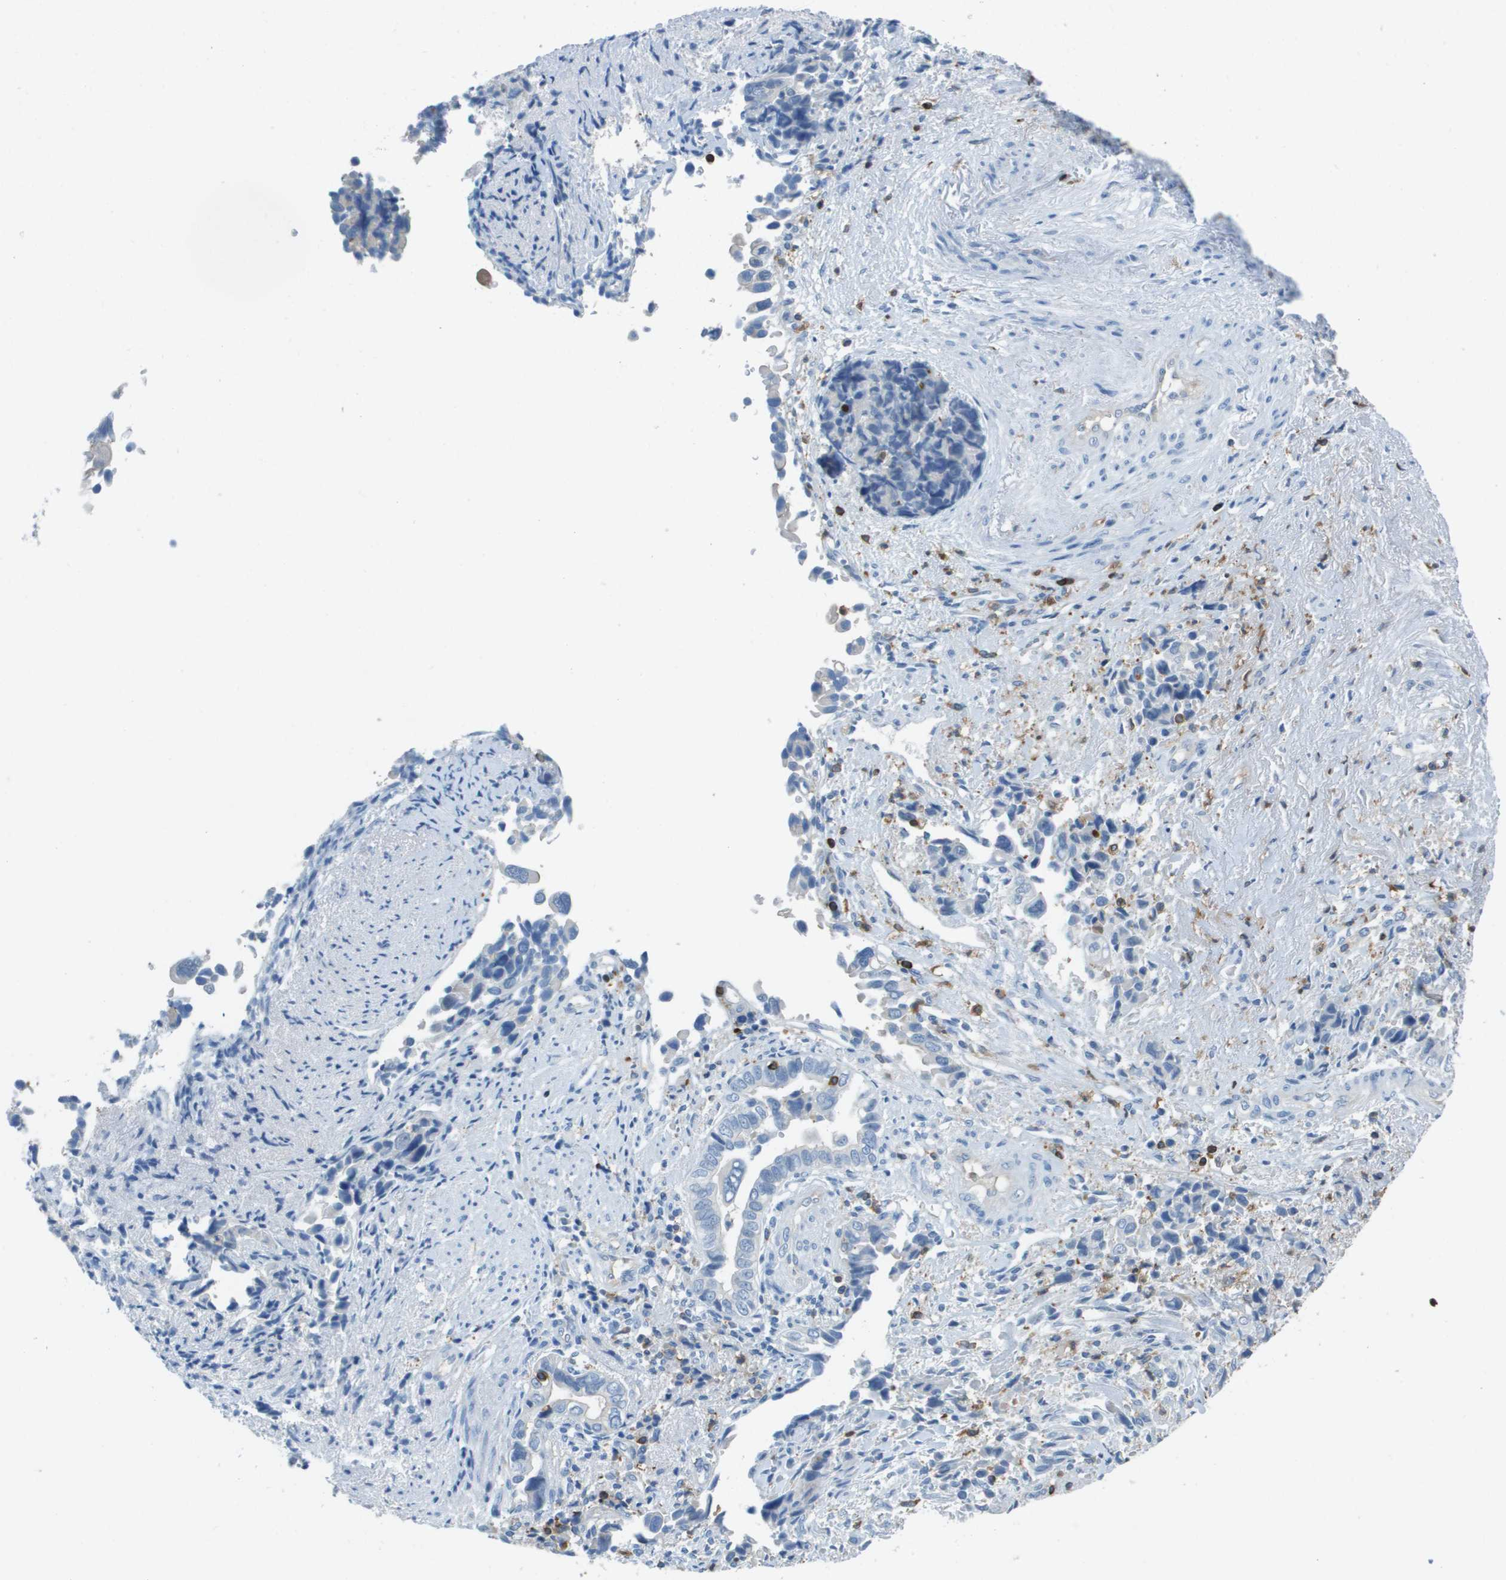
{"staining": {"intensity": "negative", "quantity": "none", "location": "none"}, "tissue": "liver cancer", "cell_type": "Tumor cells", "image_type": "cancer", "snomed": [{"axis": "morphology", "description": "Cholangiocarcinoma"}, {"axis": "topography", "description": "Liver"}], "caption": "DAB (3,3'-diaminobenzidine) immunohistochemical staining of liver cancer (cholangiocarcinoma) shows no significant staining in tumor cells. (Immunohistochemistry (ihc), brightfield microscopy, high magnification).", "gene": "APBB1IP", "patient": {"sex": "female", "age": 79}}